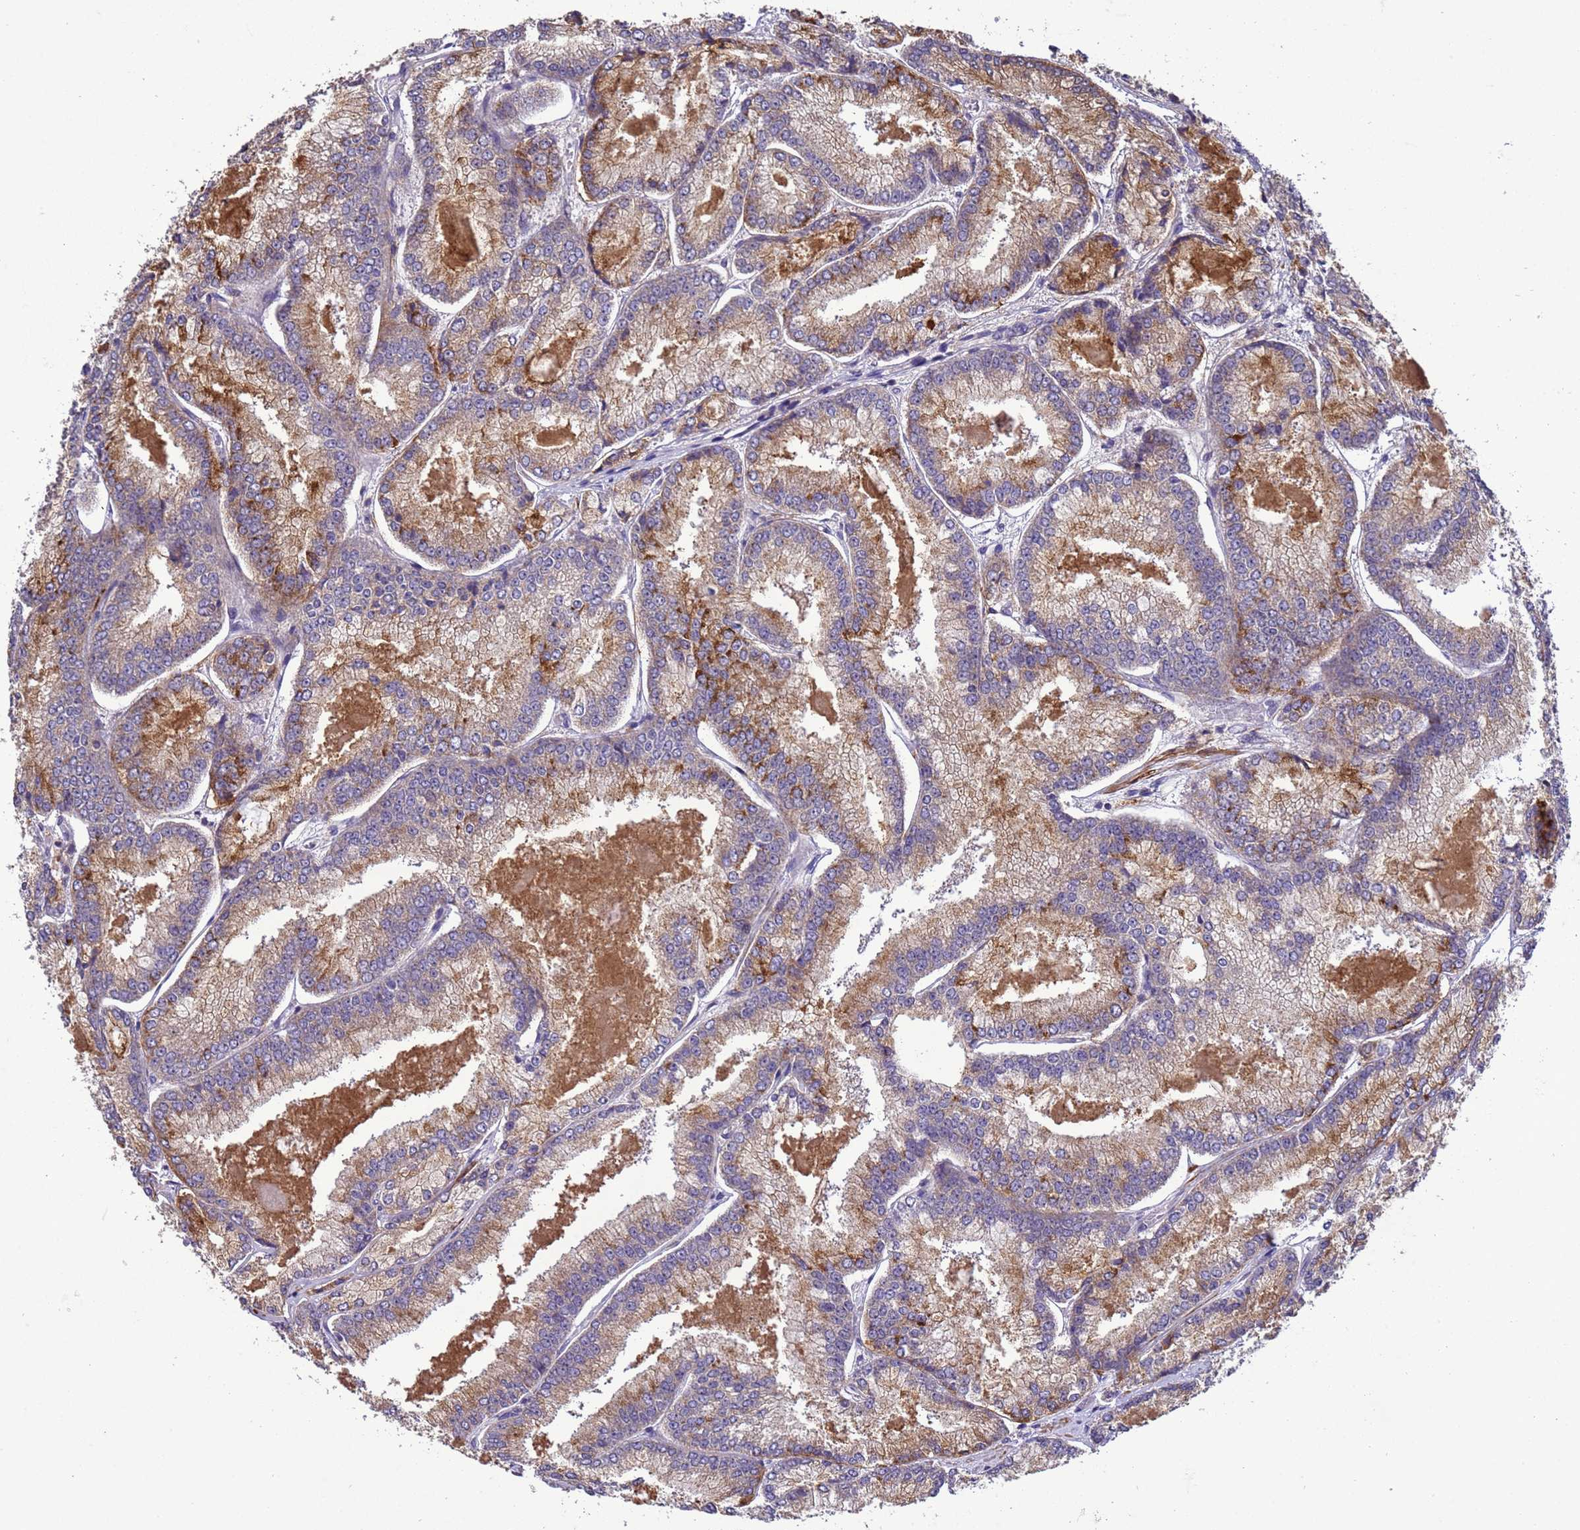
{"staining": {"intensity": "moderate", "quantity": ">75%", "location": "cytoplasmic/membranous"}, "tissue": "prostate cancer", "cell_type": "Tumor cells", "image_type": "cancer", "snomed": [{"axis": "morphology", "description": "Adenocarcinoma, Low grade"}, {"axis": "topography", "description": "Prostate"}], "caption": "Prostate cancer was stained to show a protein in brown. There is medium levels of moderate cytoplasmic/membranous positivity in about >75% of tumor cells.", "gene": "GEN1", "patient": {"sex": "male", "age": 74}}